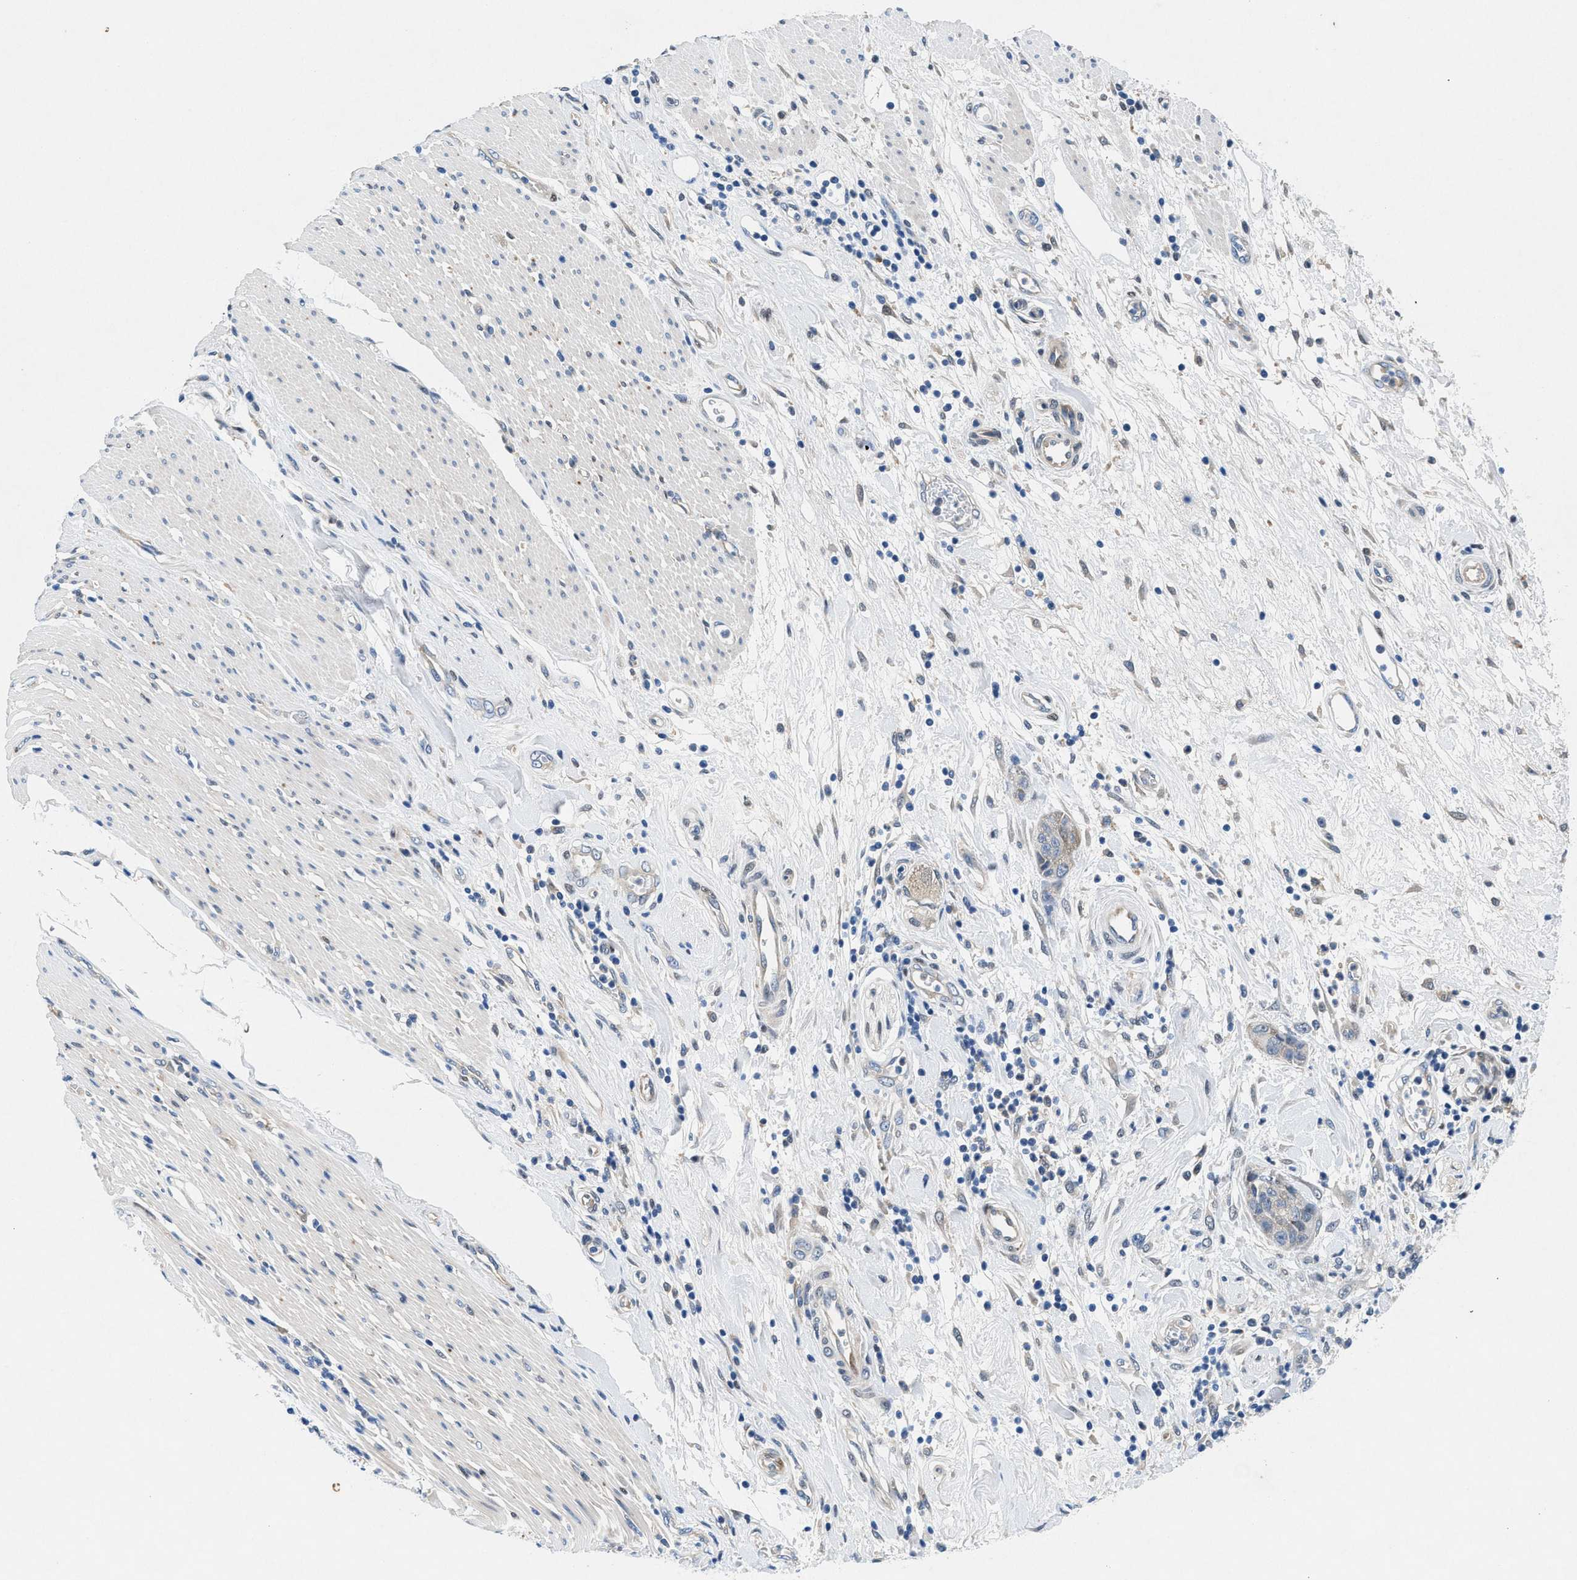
{"staining": {"intensity": "negative", "quantity": "none", "location": "none"}, "tissue": "pancreatic cancer", "cell_type": "Tumor cells", "image_type": "cancer", "snomed": [{"axis": "morphology", "description": "Adenocarcinoma, NOS"}, {"axis": "topography", "description": "Pancreas"}], "caption": "This is an IHC micrograph of adenocarcinoma (pancreatic). There is no staining in tumor cells.", "gene": "COPS2", "patient": {"sex": "female", "age": 78}}